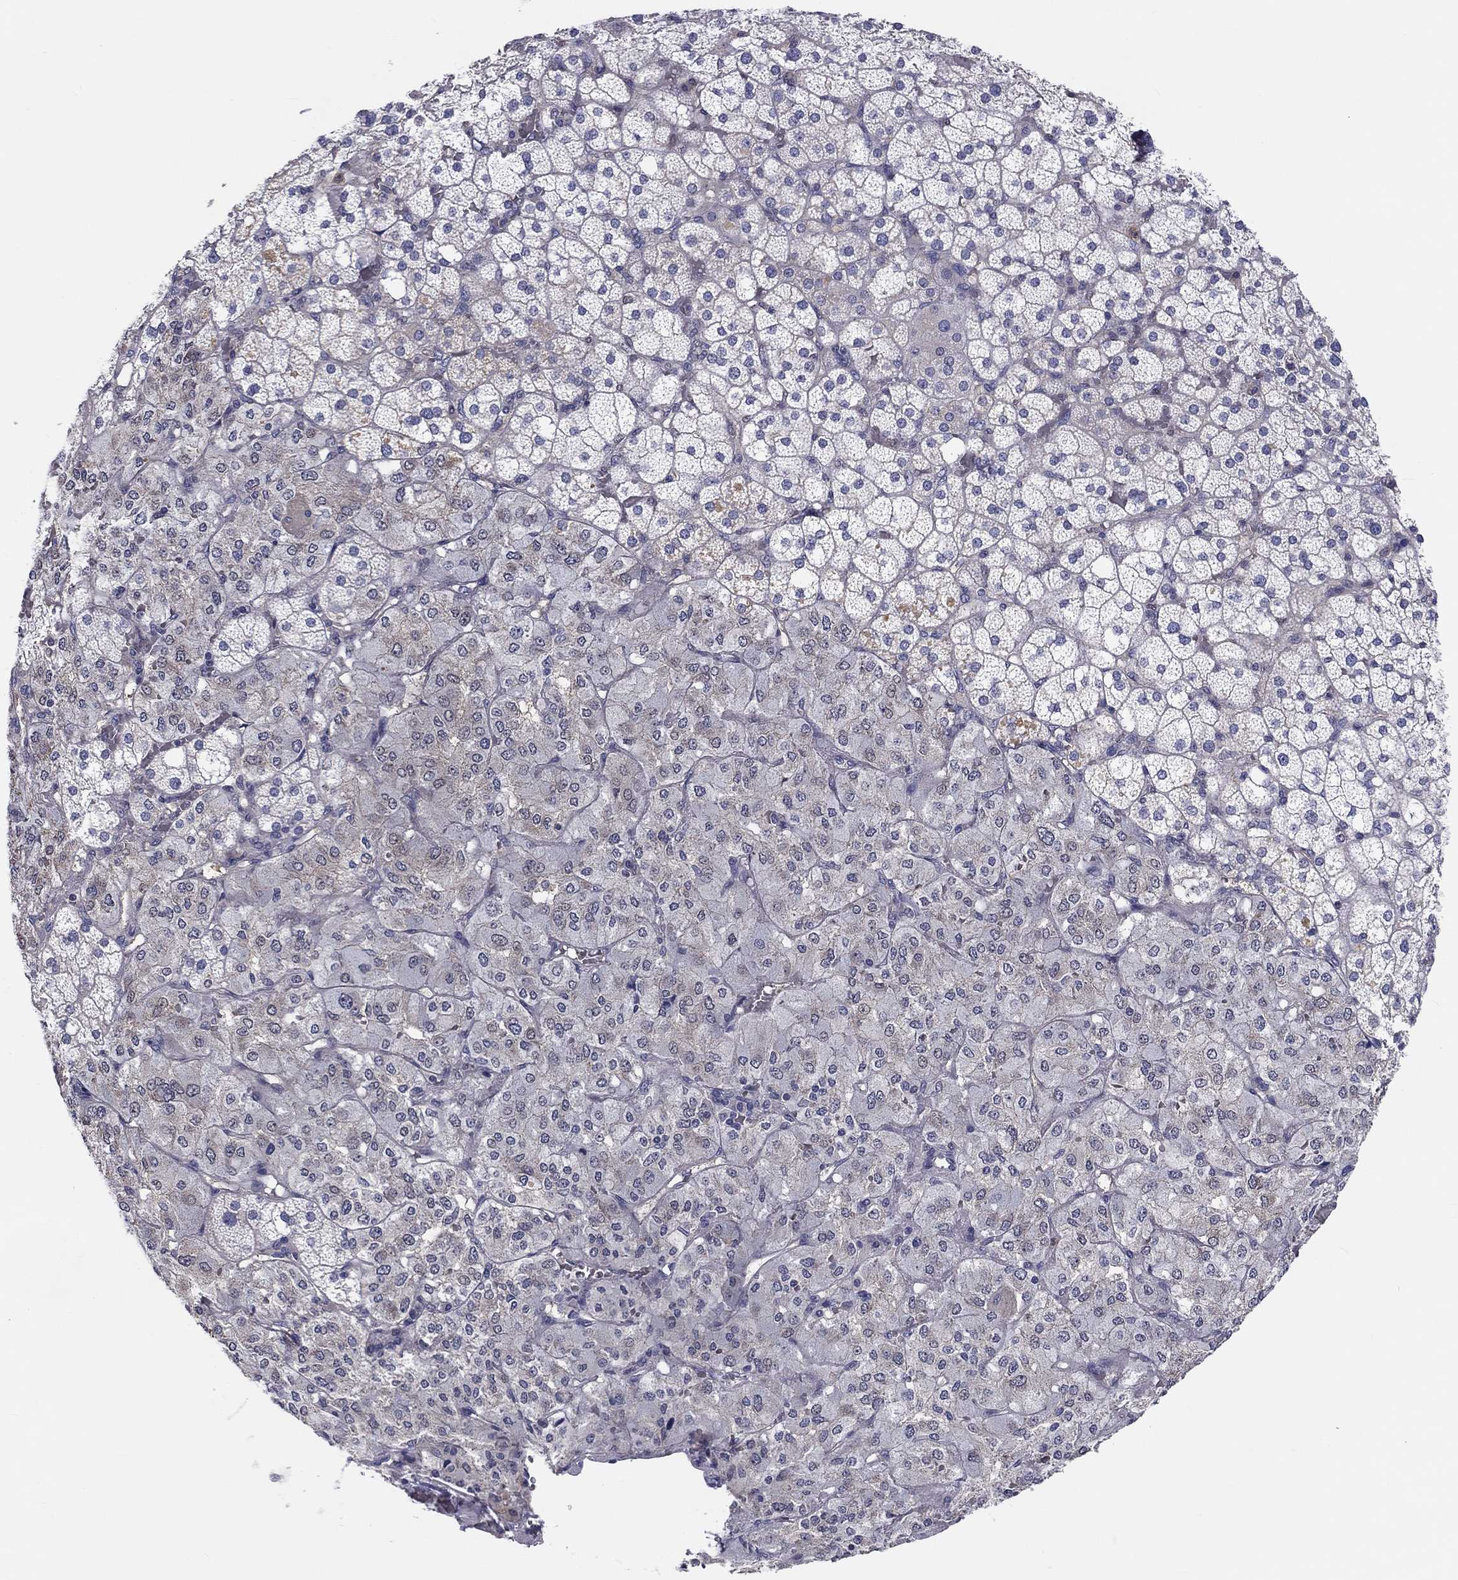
{"staining": {"intensity": "negative", "quantity": "none", "location": "none"}, "tissue": "adrenal gland", "cell_type": "Glandular cells", "image_type": "normal", "snomed": [{"axis": "morphology", "description": "Normal tissue, NOS"}, {"axis": "topography", "description": "Adrenal gland"}], "caption": "Glandular cells are negative for protein expression in unremarkable human adrenal gland. The staining was performed using DAB to visualize the protein expression in brown, while the nuclei were stained in blue with hematoxylin (Magnification: 20x).", "gene": "ABCG4", "patient": {"sex": "male", "age": 53}}